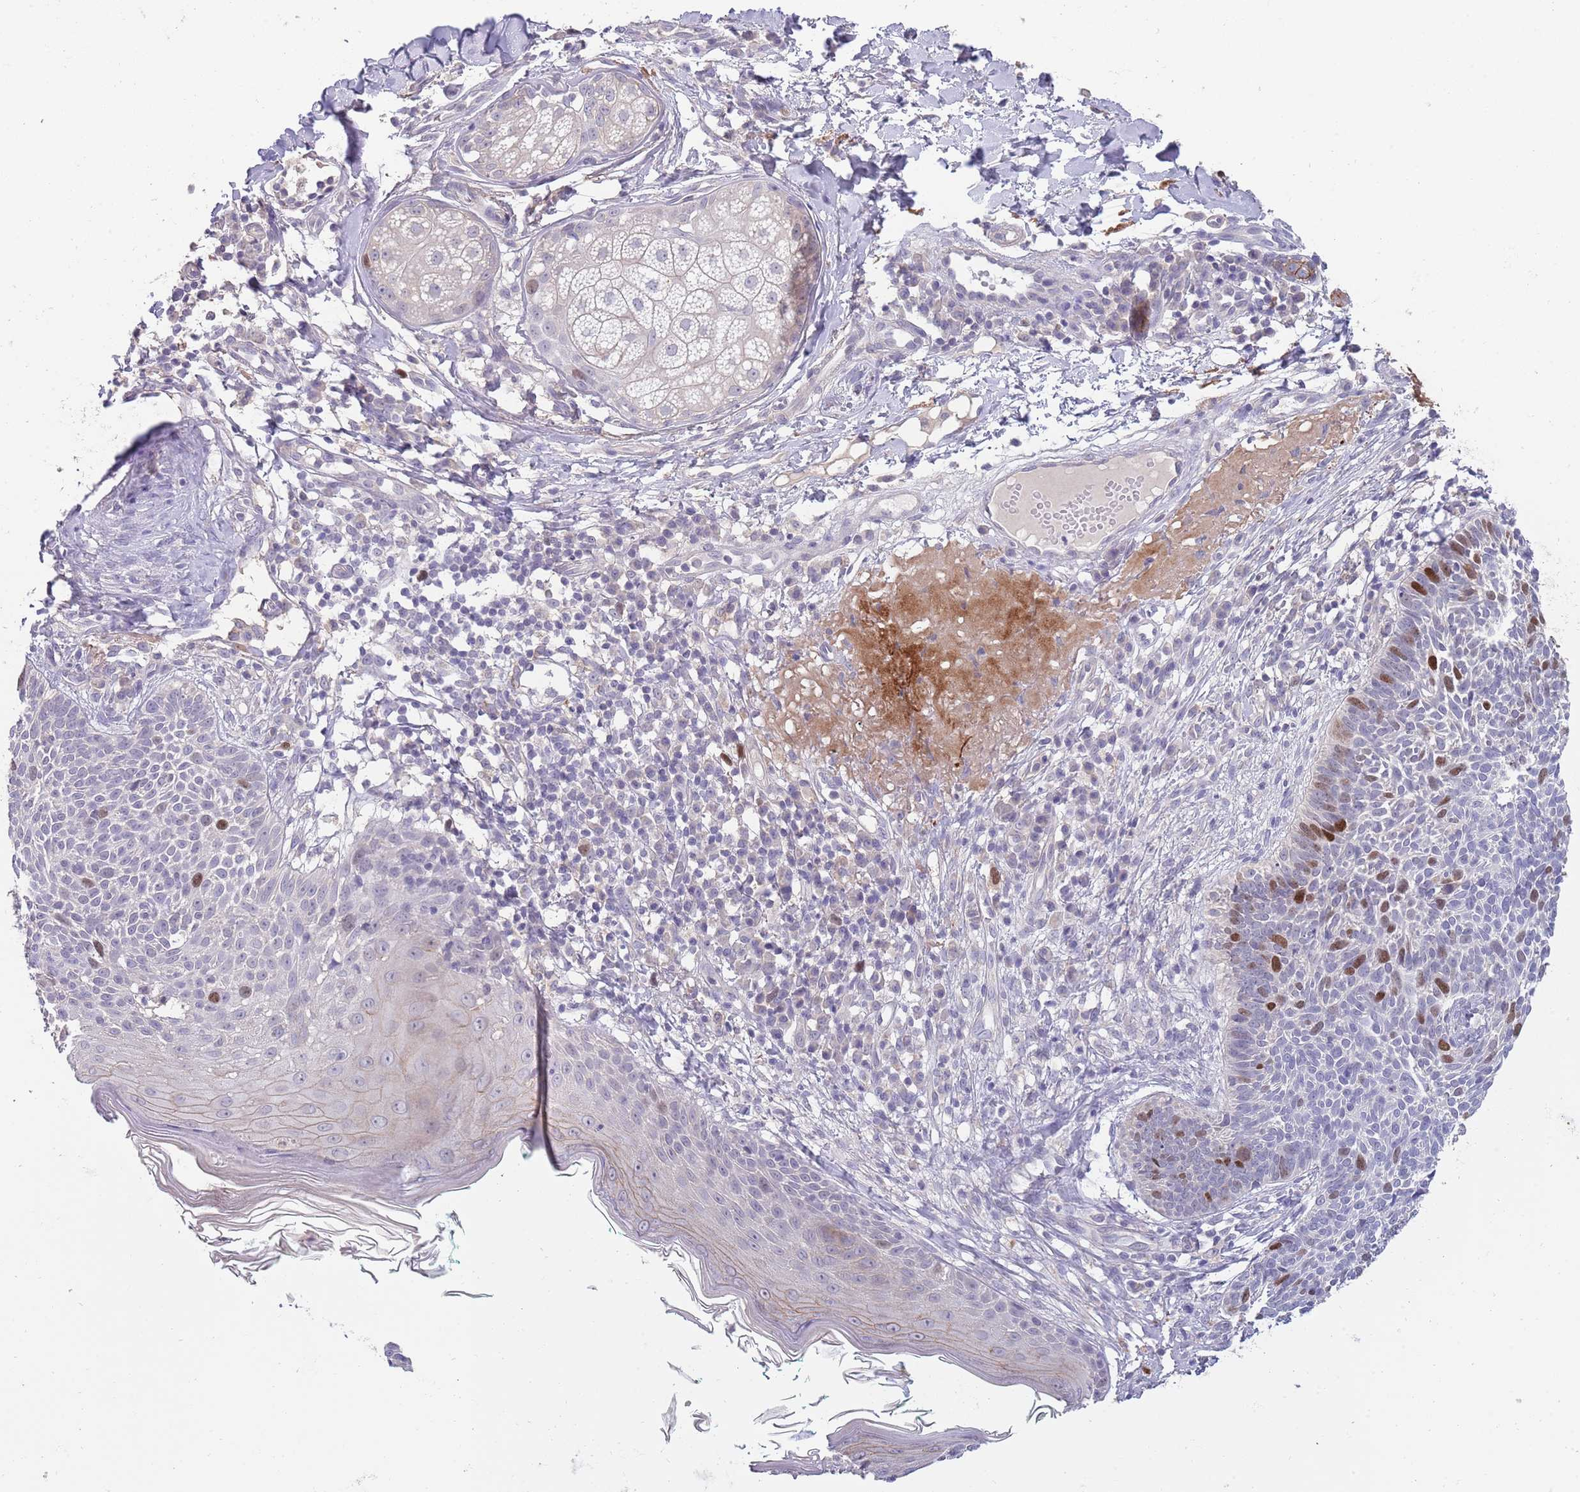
{"staining": {"intensity": "strong", "quantity": "<25%", "location": "nuclear"}, "tissue": "skin cancer", "cell_type": "Tumor cells", "image_type": "cancer", "snomed": [{"axis": "morphology", "description": "Basal cell carcinoma"}, {"axis": "topography", "description": "Skin"}], "caption": "Skin cancer (basal cell carcinoma) stained with a protein marker displays strong staining in tumor cells.", "gene": "PIMREG", "patient": {"sex": "male", "age": 72}}